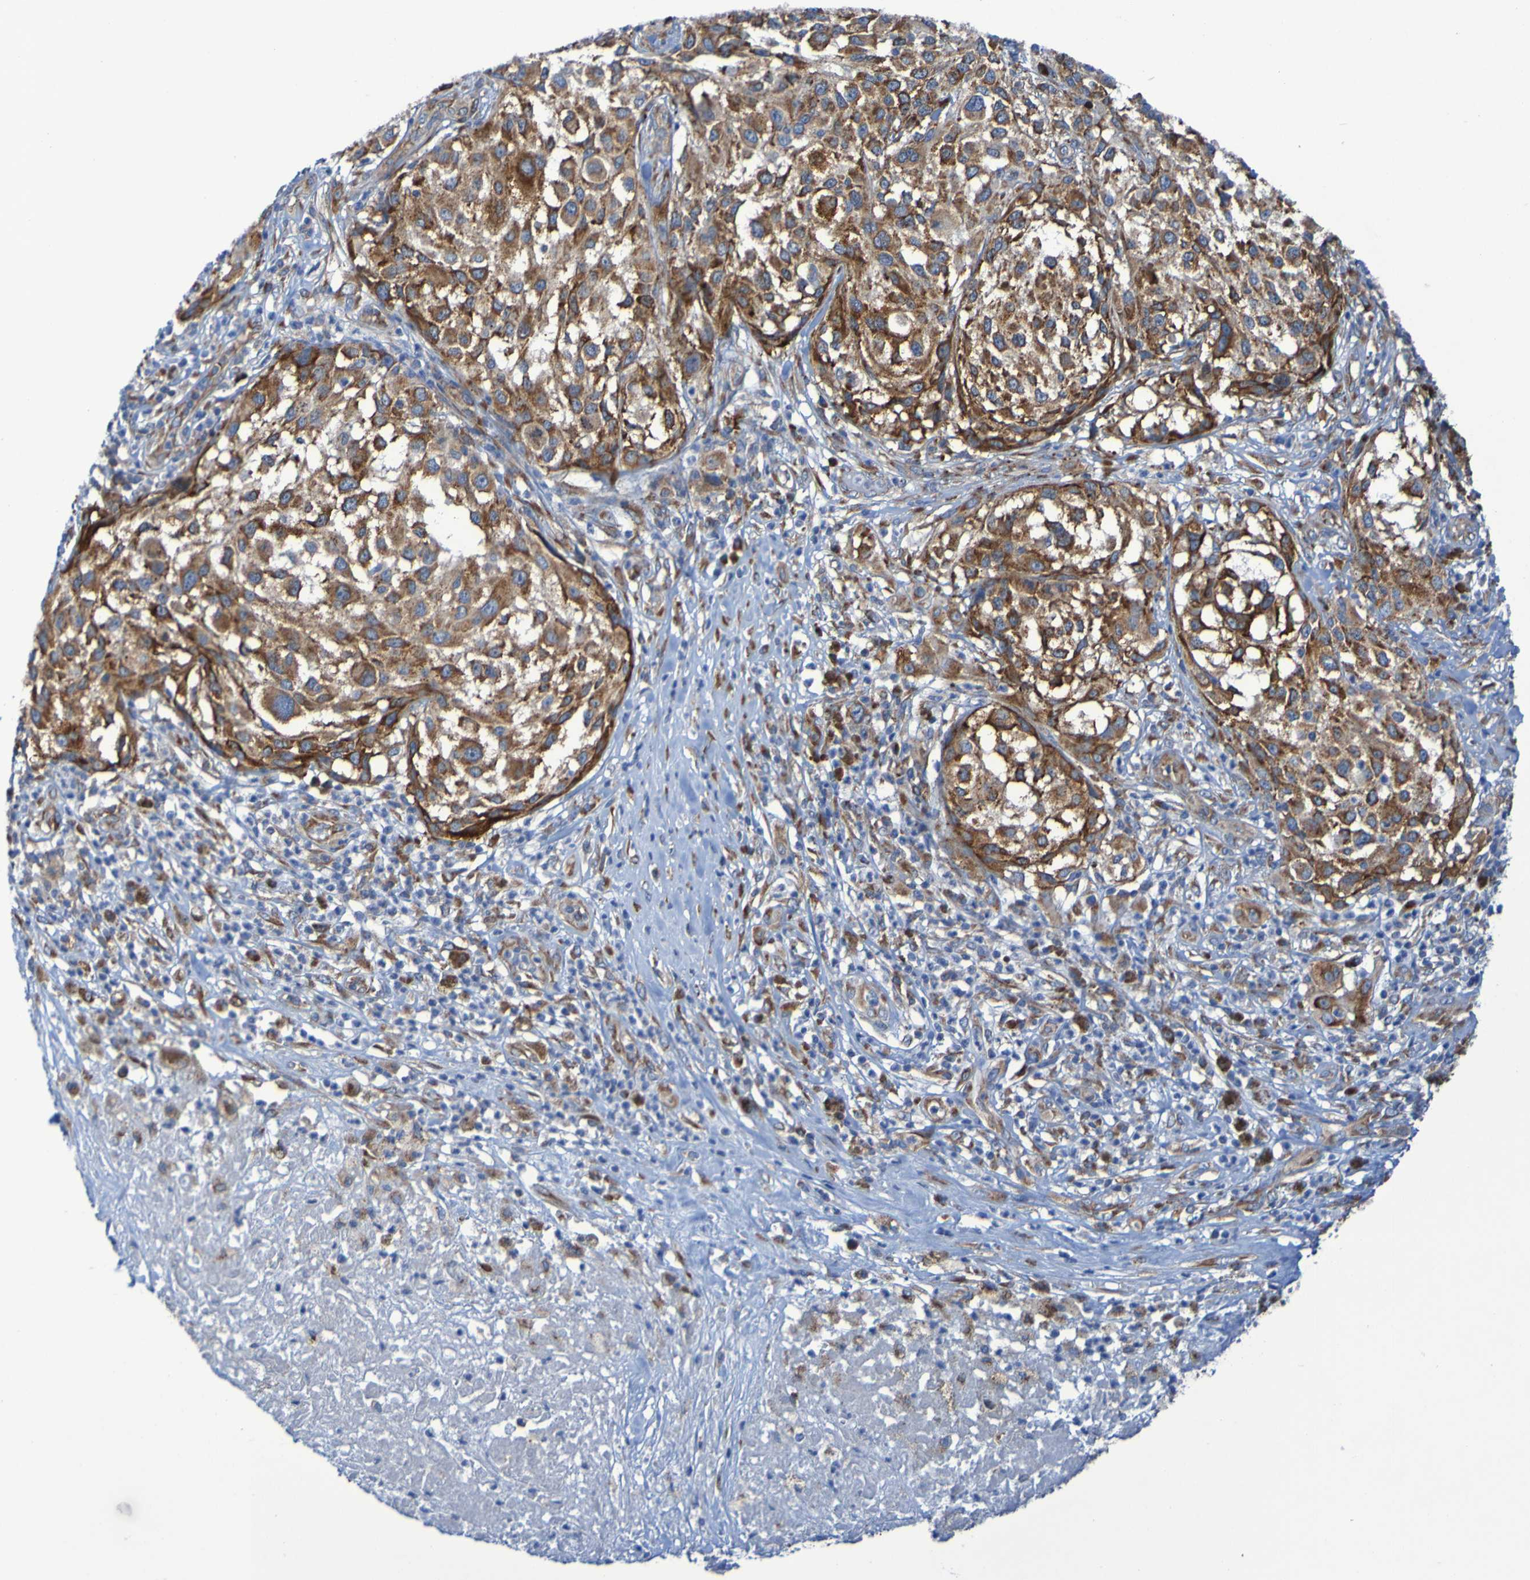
{"staining": {"intensity": "moderate", "quantity": ">75%", "location": "cytoplasmic/membranous"}, "tissue": "melanoma", "cell_type": "Tumor cells", "image_type": "cancer", "snomed": [{"axis": "morphology", "description": "Necrosis, NOS"}, {"axis": "morphology", "description": "Malignant melanoma, NOS"}, {"axis": "topography", "description": "Skin"}], "caption": "Melanoma stained with DAB (3,3'-diaminobenzidine) IHC exhibits medium levels of moderate cytoplasmic/membranous positivity in about >75% of tumor cells.", "gene": "FKBP3", "patient": {"sex": "female", "age": 87}}